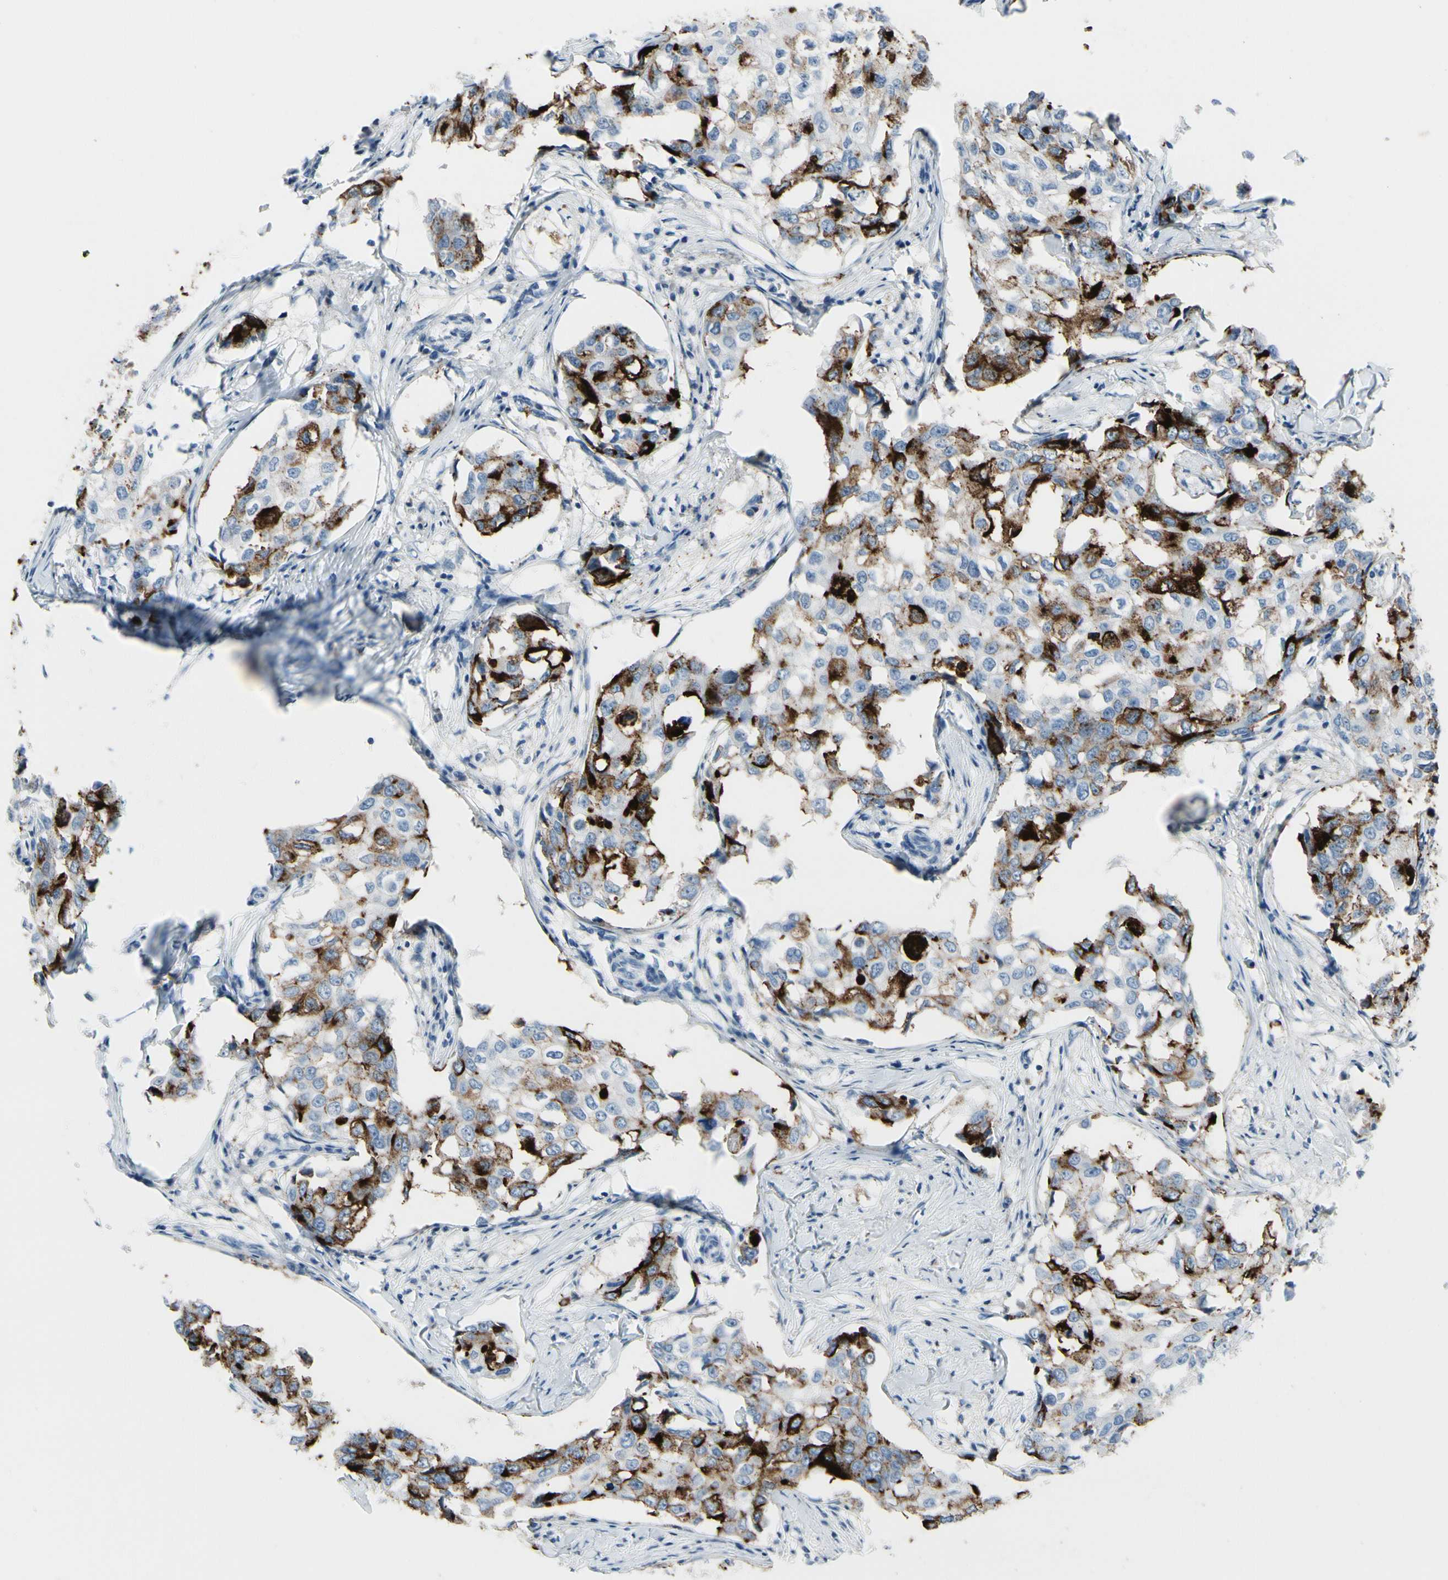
{"staining": {"intensity": "strong", "quantity": "<25%", "location": "cytoplasmic/membranous"}, "tissue": "breast cancer", "cell_type": "Tumor cells", "image_type": "cancer", "snomed": [{"axis": "morphology", "description": "Duct carcinoma"}, {"axis": "topography", "description": "Breast"}], "caption": "Protein expression analysis of human invasive ductal carcinoma (breast) reveals strong cytoplasmic/membranous positivity in about <25% of tumor cells.", "gene": "MUC5B", "patient": {"sex": "female", "age": 27}}